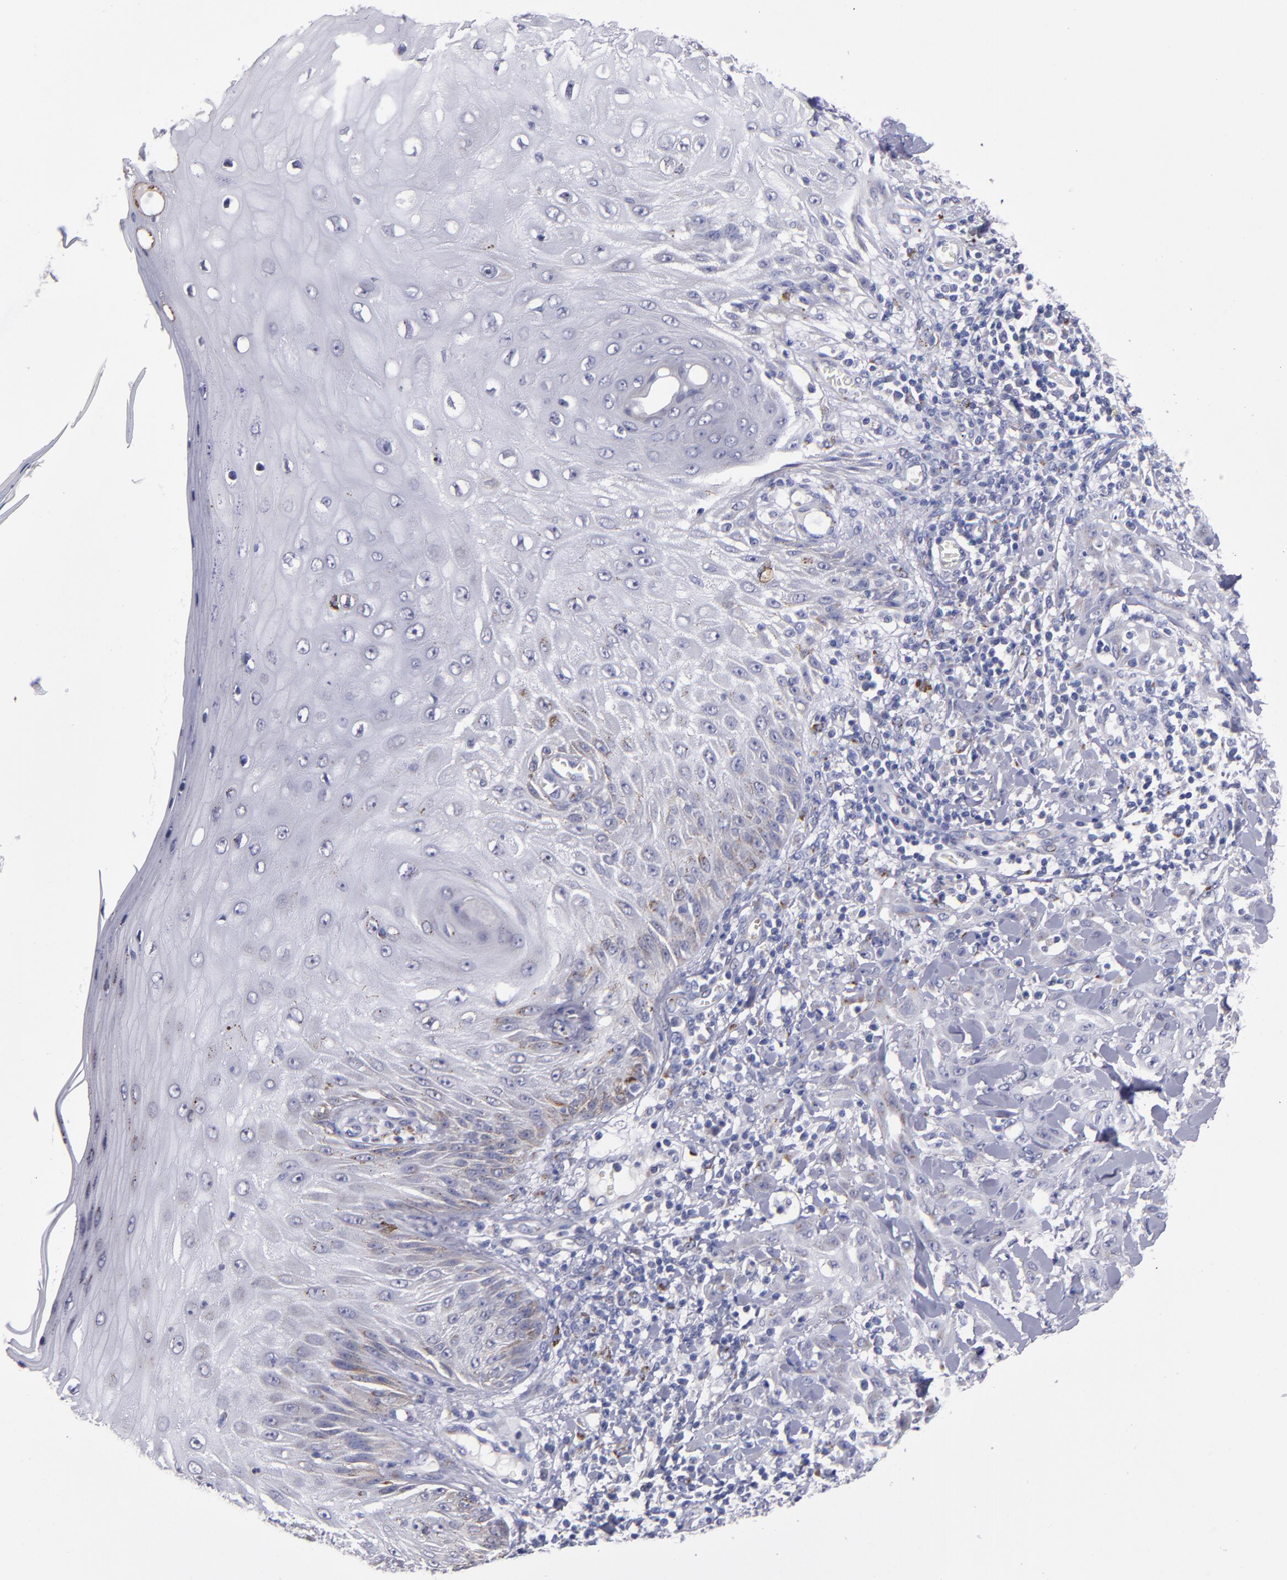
{"staining": {"intensity": "moderate", "quantity": "<25%", "location": "cytoplasmic/membranous"}, "tissue": "skin cancer", "cell_type": "Tumor cells", "image_type": "cancer", "snomed": [{"axis": "morphology", "description": "Squamous cell carcinoma, NOS"}, {"axis": "topography", "description": "Skin"}], "caption": "Protein staining exhibits moderate cytoplasmic/membranous positivity in about <25% of tumor cells in skin cancer (squamous cell carcinoma). Nuclei are stained in blue.", "gene": "RAB41", "patient": {"sex": "male", "age": 24}}